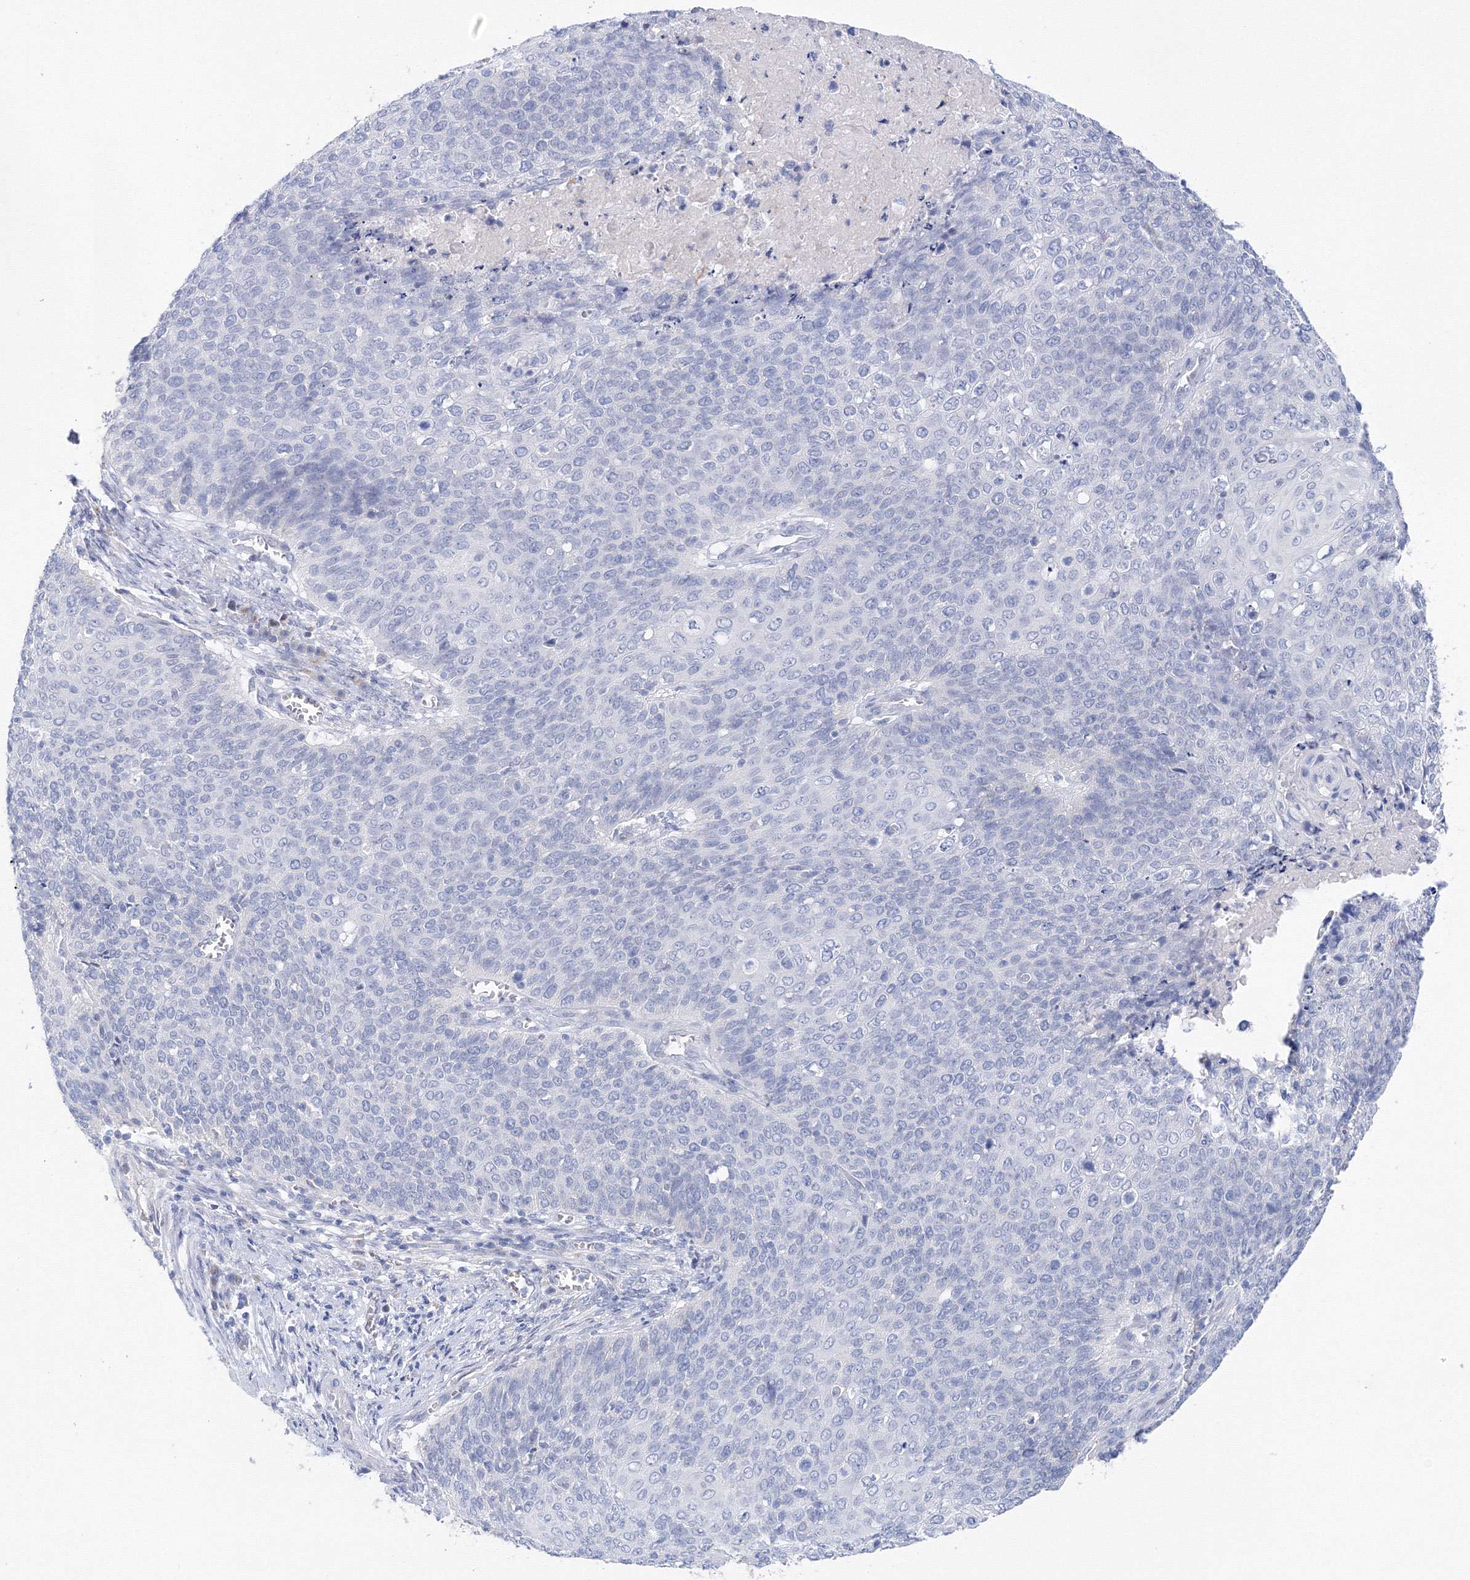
{"staining": {"intensity": "negative", "quantity": "none", "location": "none"}, "tissue": "cervical cancer", "cell_type": "Tumor cells", "image_type": "cancer", "snomed": [{"axis": "morphology", "description": "Squamous cell carcinoma, NOS"}, {"axis": "topography", "description": "Cervix"}], "caption": "Immunohistochemical staining of cervical cancer reveals no significant positivity in tumor cells.", "gene": "TAMM41", "patient": {"sex": "female", "age": 39}}